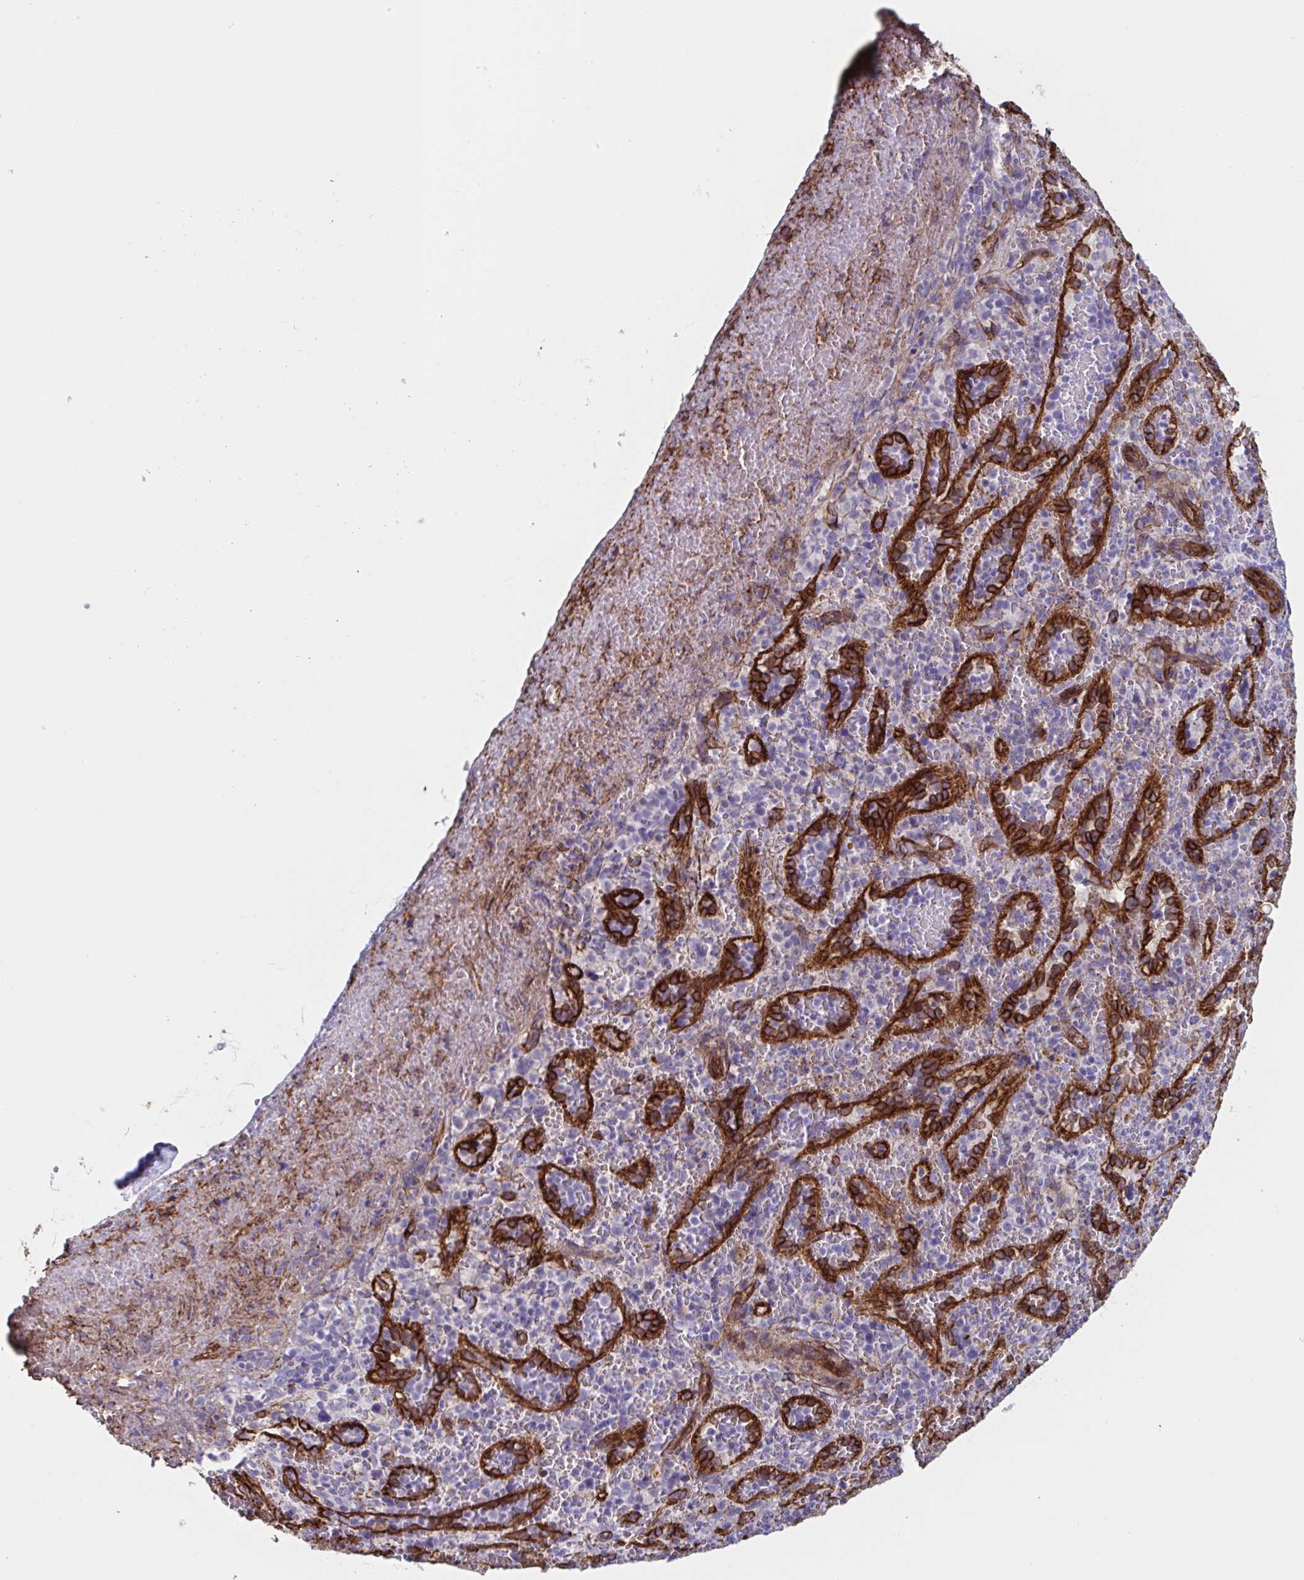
{"staining": {"intensity": "negative", "quantity": "none", "location": "none"}, "tissue": "spleen", "cell_type": "Cells in red pulp", "image_type": "normal", "snomed": [{"axis": "morphology", "description": "Normal tissue, NOS"}, {"axis": "topography", "description": "Spleen"}], "caption": "Immunohistochemical staining of benign spleen reveals no significant positivity in cells in red pulp. (DAB (3,3'-diaminobenzidine) IHC, high magnification).", "gene": "CITED4", "patient": {"sex": "female", "age": 50}}